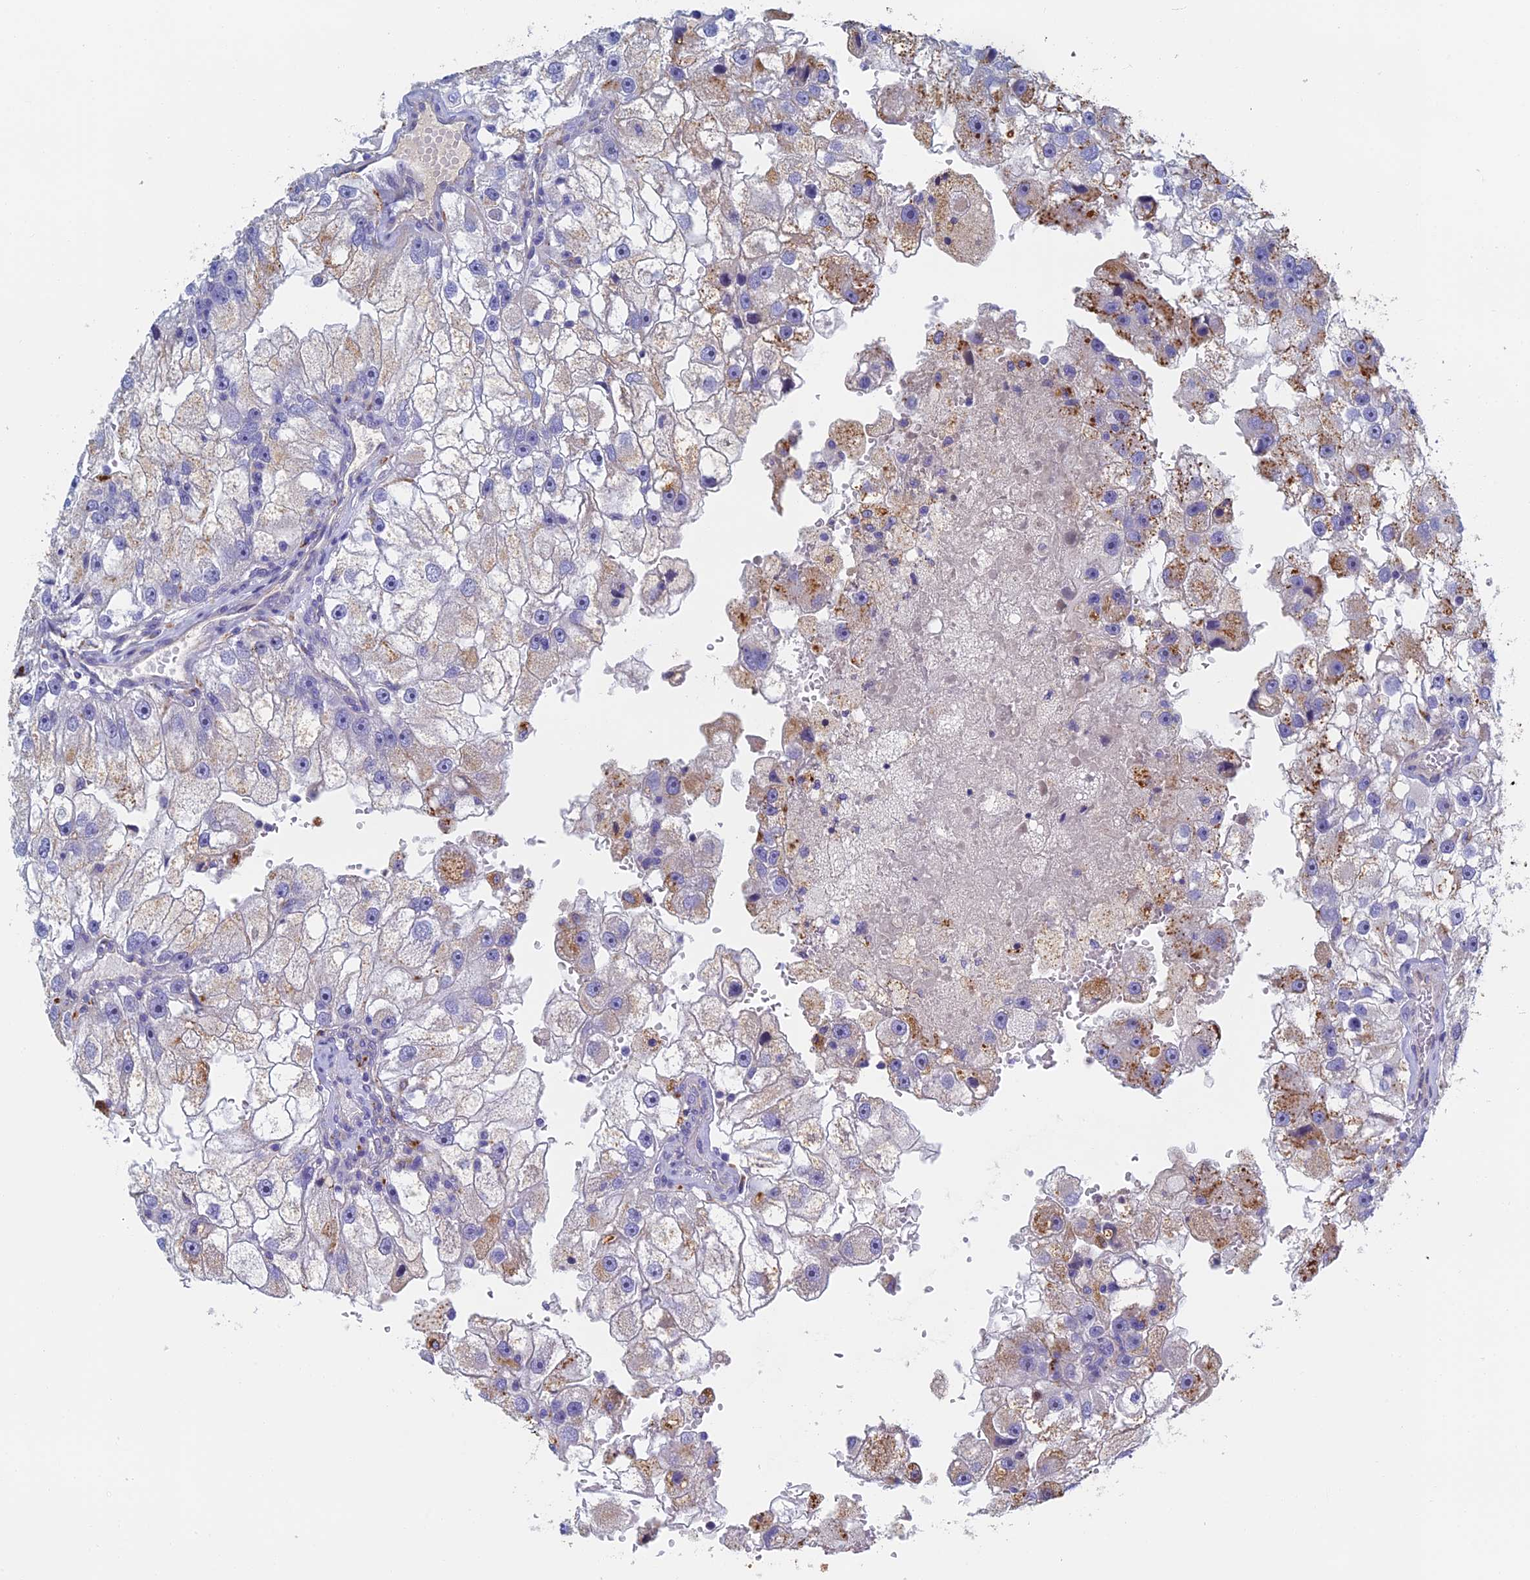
{"staining": {"intensity": "moderate", "quantity": "<25%", "location": "cytoplasmic/membranous"}, "tissue": "renal cancer", "cell_type": "Tumor cells", "image_type": "cancer", "snomed": [{"axis": "morphology", "description": "Adenocarcinoma, NOS"}, {"axis": "topography", "description": "Kidney"}], "caption": "Immunohistochemical staining of renal cancer demonstrates low levels of moderate cytoplasmic/membranous positivity in about <25% of tumor cells. The protein is shown in brown color, while the nuclei are stained blue.", "gene": "RPGRIP1L", "patient": {"sex": "male", "age": 63}}